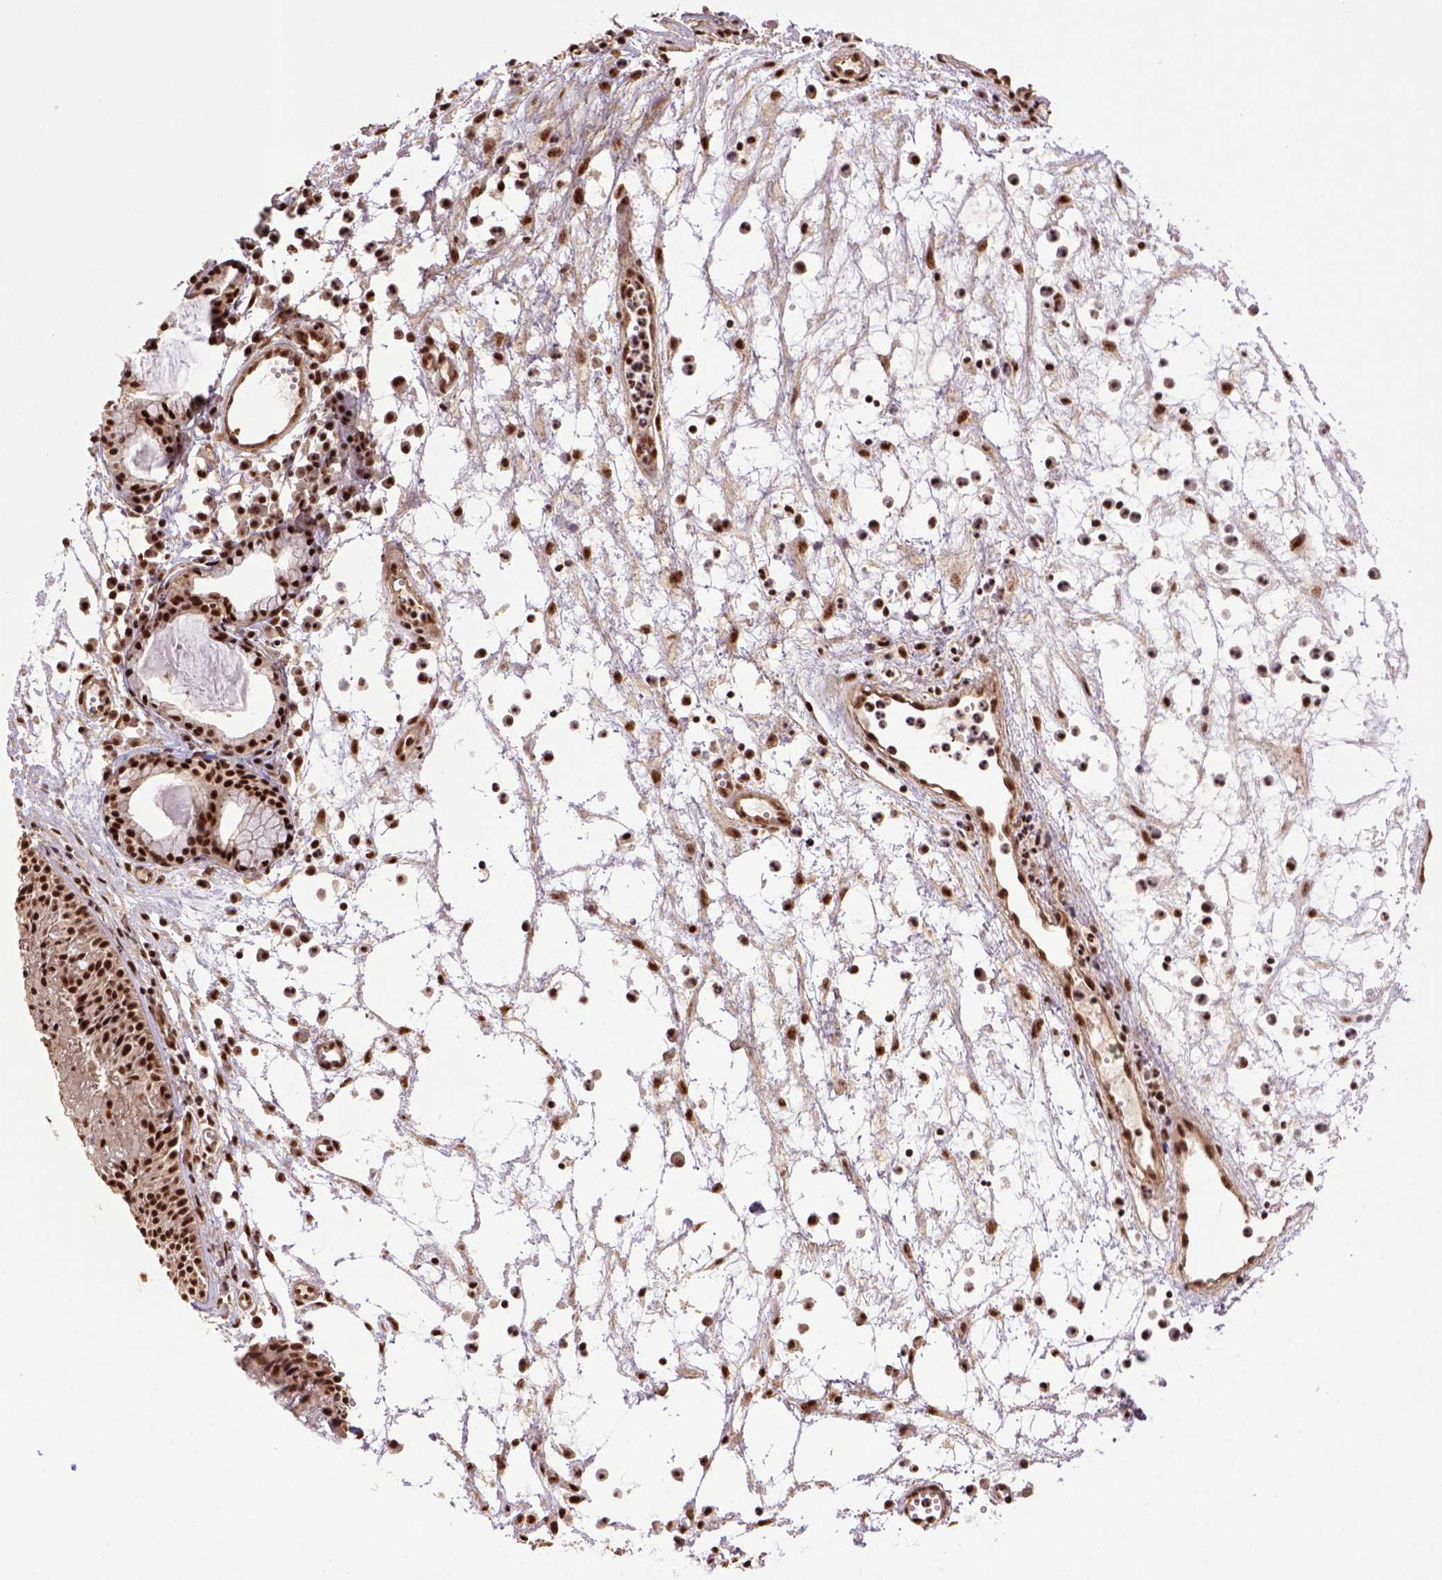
{"staining": {"intensity": "strong", "quantity": ">75%", "location": "nuclear"}, "tissue": "nasopharynx", "cell_type": "Respiratory epithelial cells", "image_type": "normal", "snomed": [{"axis": "morphology", "description": "Normal tissue, NOS"}, {"axis": "topography", "description": "Nasopharynx"}], "caption": "Immunohistochemical staining of benign nasopharynx shows strong nuclear protein expression in about >75% of respiratory epithelial cells. (DAB (3,3'-diaminobenzidine) = brown stain, brightfield microscopy at high magnification).", "gene": "PPIG", "patient": {"sex": "male", "age": 31}}